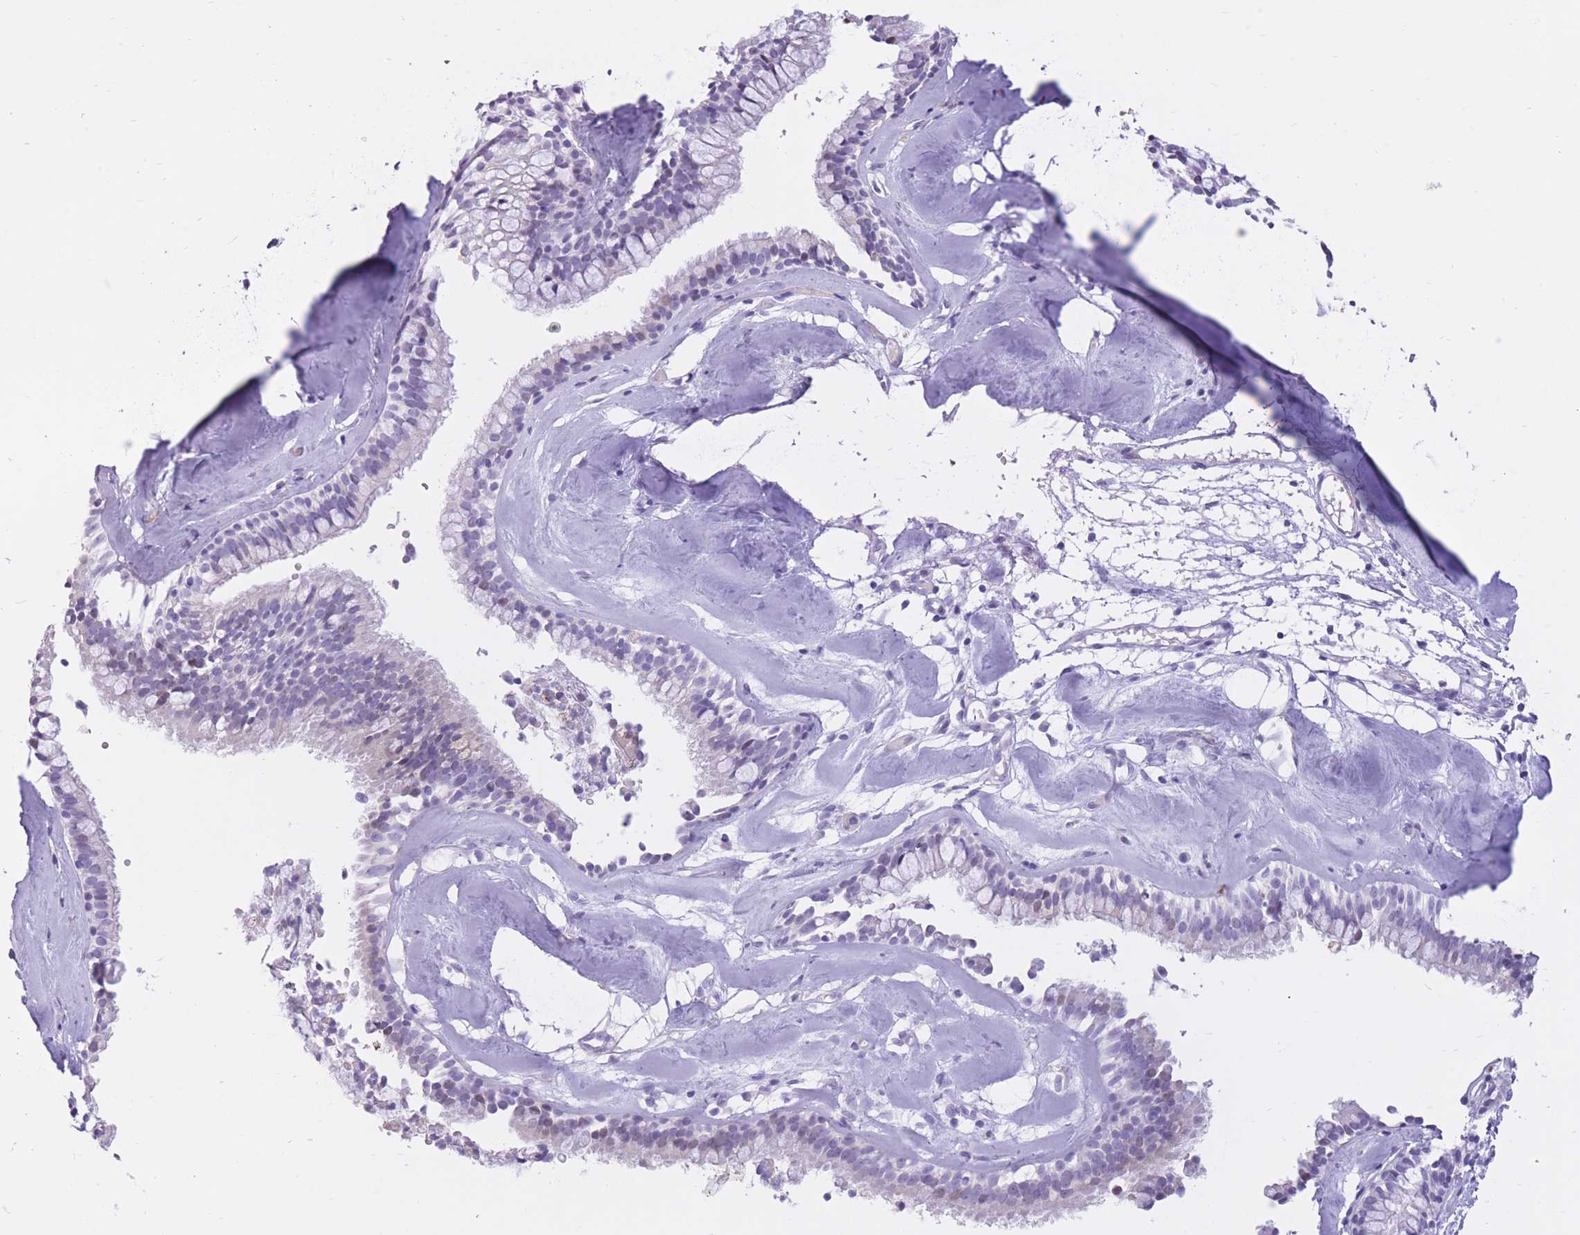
{"staining": {"intensity": "negative", "quantity": "none", "location": "none"}, "tissue": "nasopharynx", "cell_type": "Respiratory epithelial cells", "image_type": "normal", "snomed": [{"axis": "morphology", "description": "Normal tissue, NOS"}, {"axis": "topography", "description": "Nasopharynx"}], "caption": "DAB immunohistochemical staining of benign nasopharynx demonstrates no significant expression in respiratory epithelial cells.", "gene": "WDR70", "patient": {"sex": "male", "age": 65}}